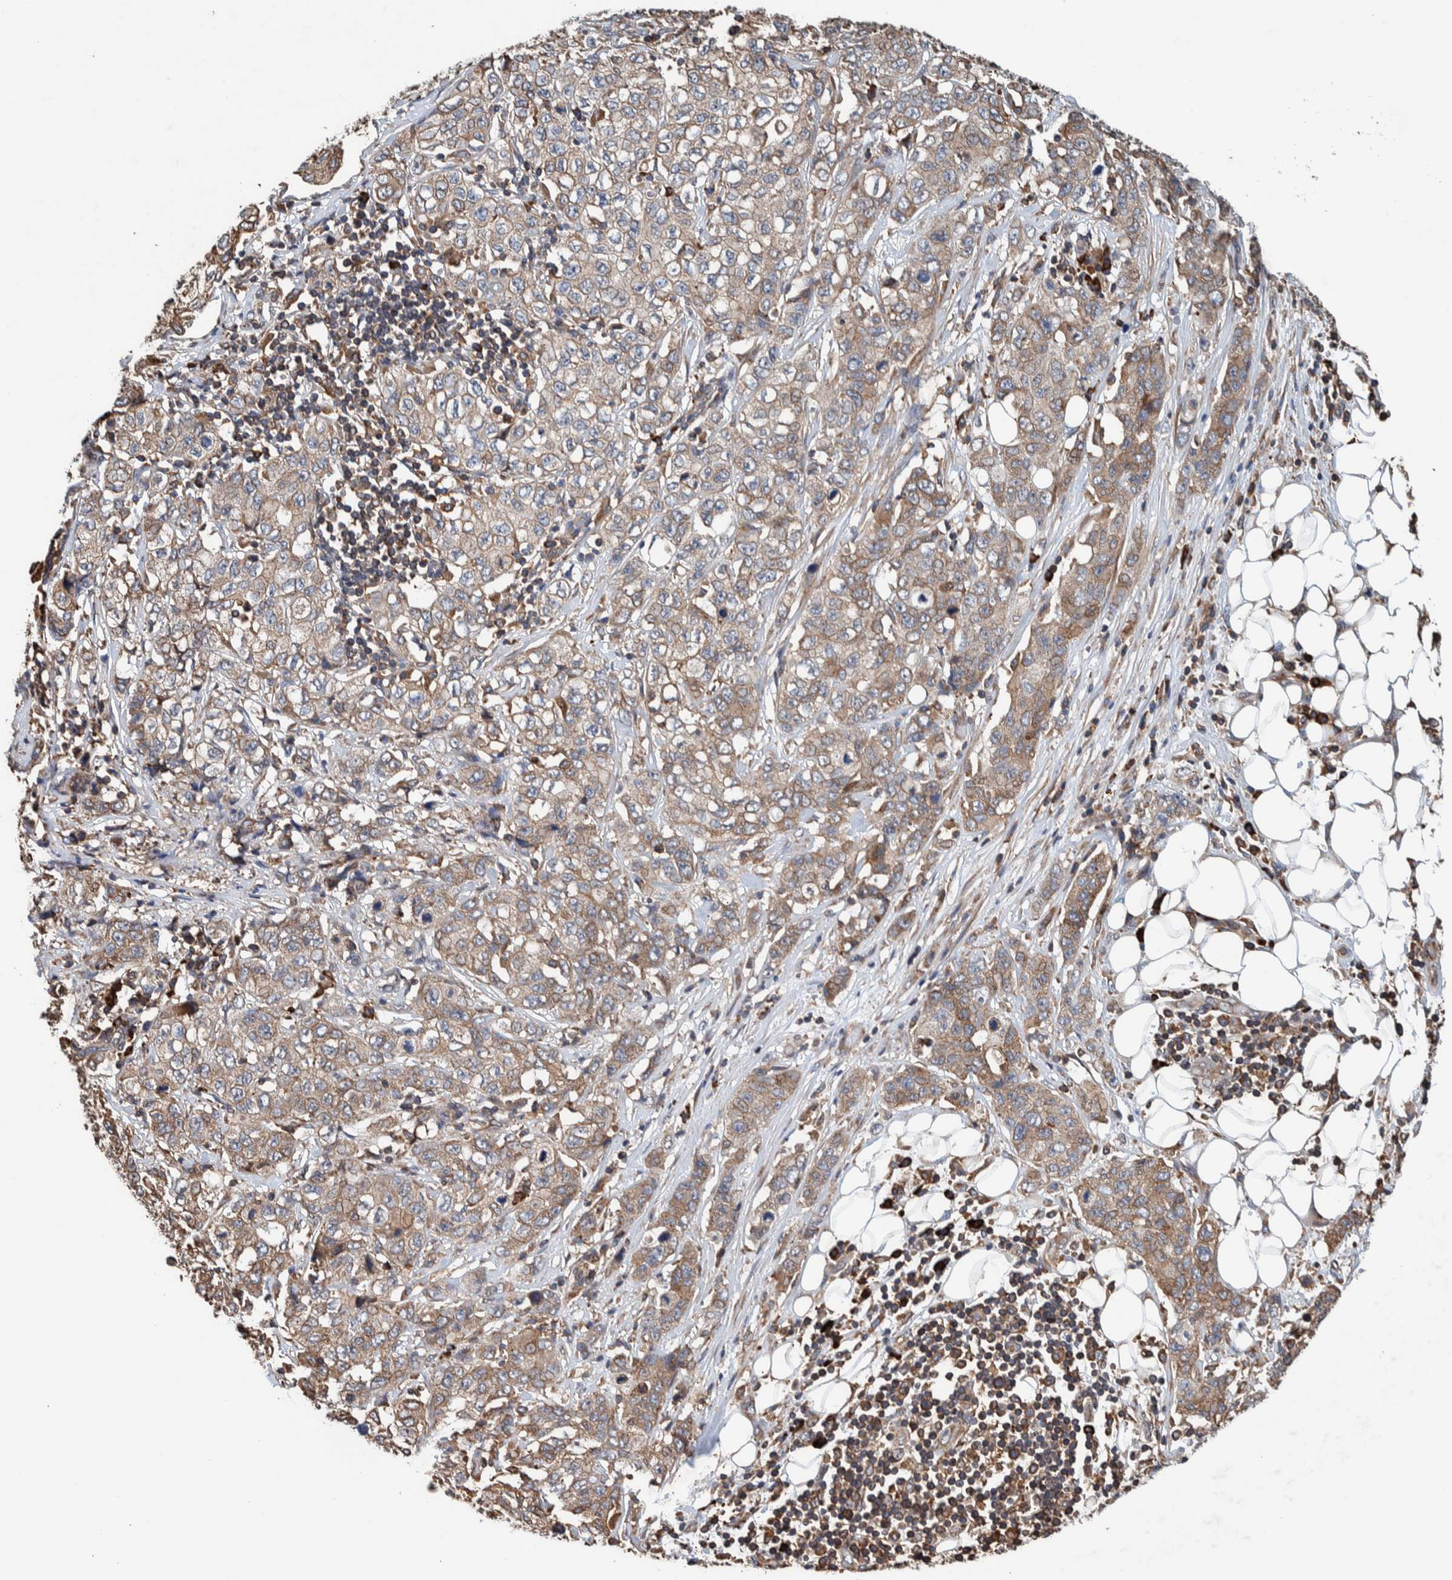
{"staining": {"intensity": "weak", "quantity": ">75%", "location": "cytoplasmic/membranous"}, "tissue": "stomach cancer", "cell_type": "Tumor cells", "image_type": "cancer", "snomed": [{"axis": "morphology", "description": "Adenocarcinoma, NOS"}, {"axis": "topography", "description": "Stomach"}], "caption": "Stomach cancer was stained to show a protein in brown. There is low levels of weak cytoplasmic/membranous staining in approximately >75% of tumor cells.", "gene": "PLA2G3", "patient": {"sex": "male", "age": 48}}